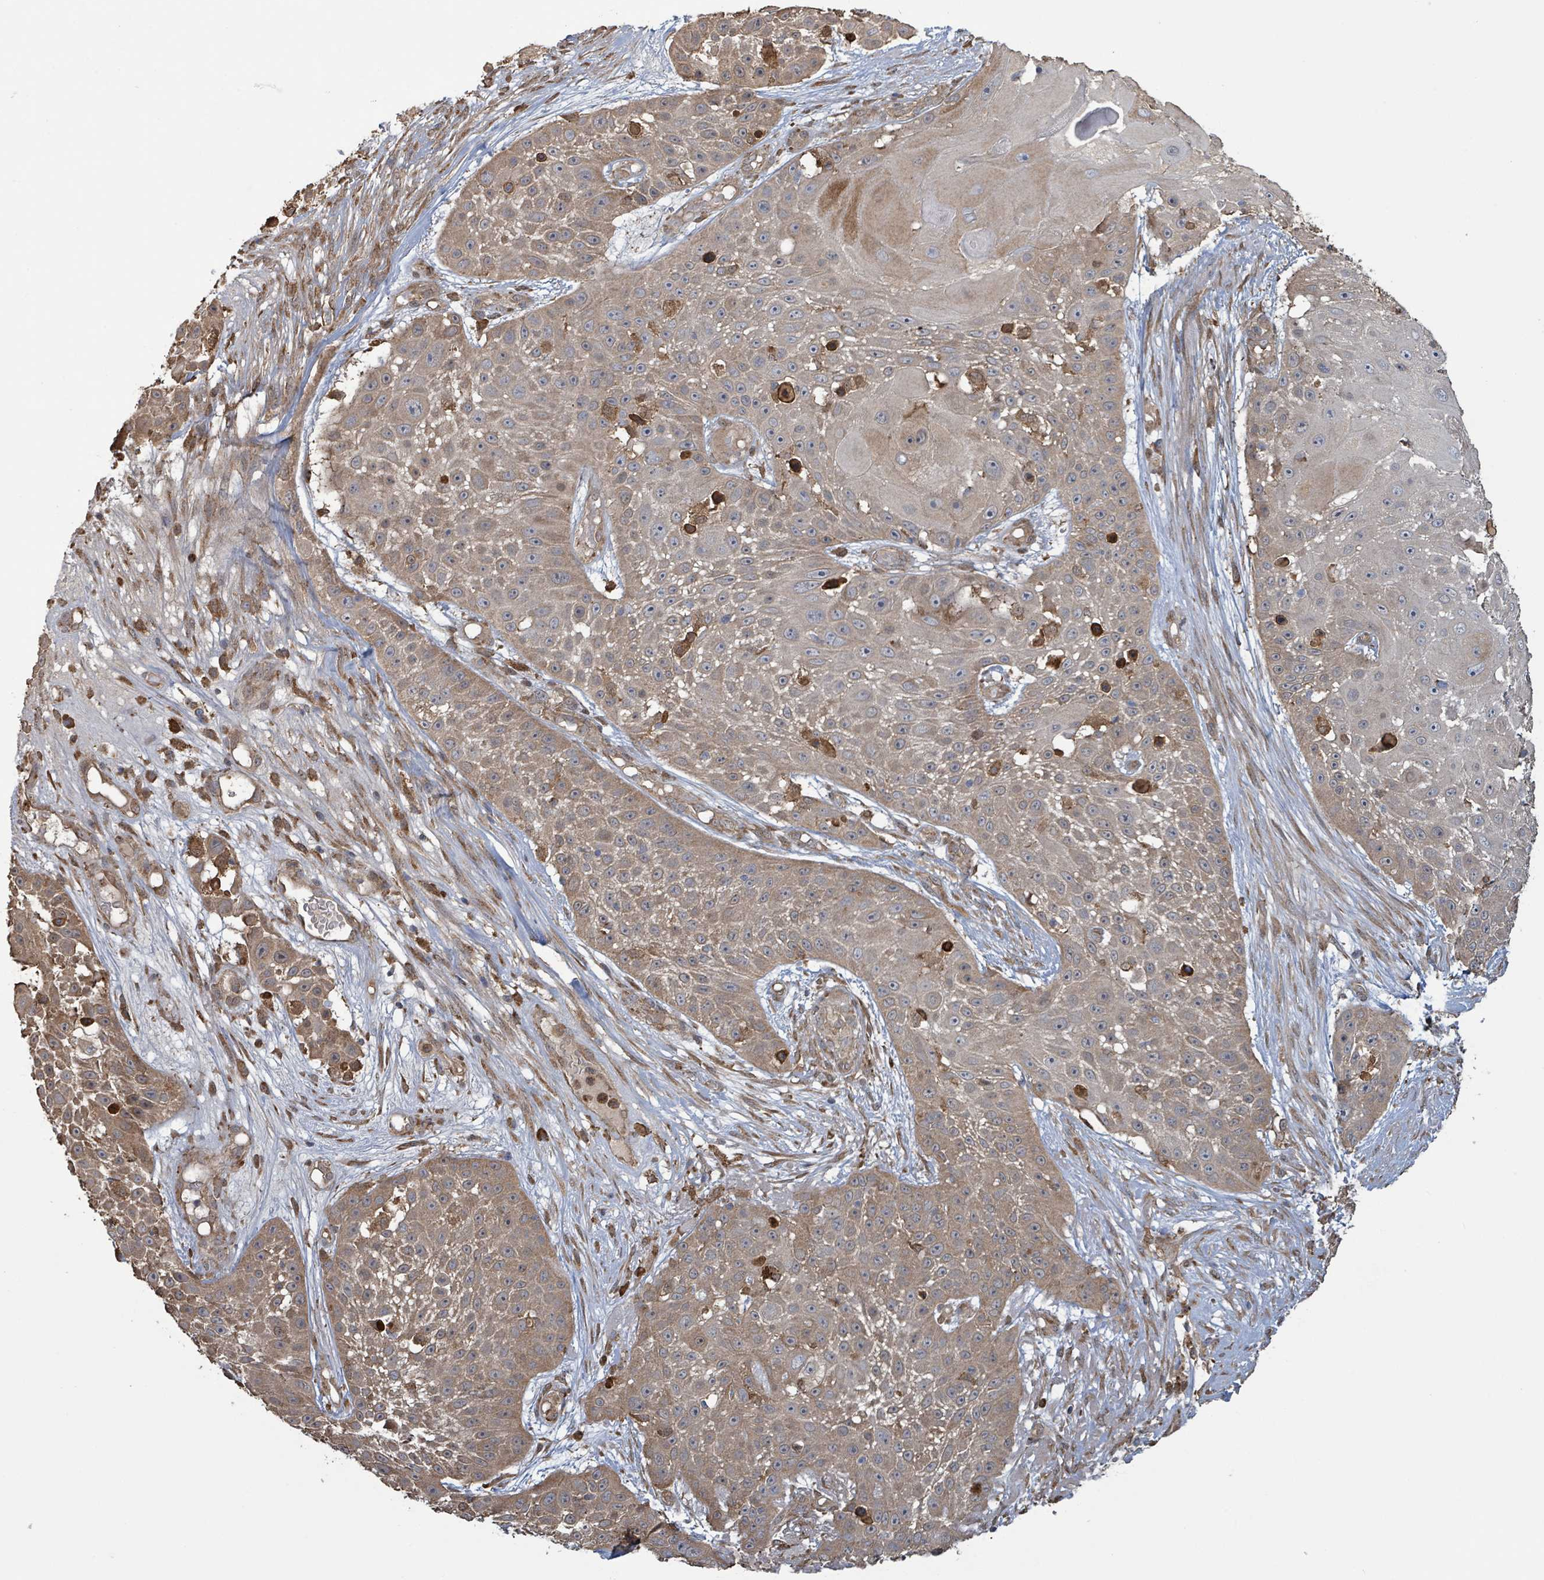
{"staining": {"intensity": "moderate", "quantity": ">75%", "location": "cytoplasmic/membranous"}, "tissue": "skin cancer", "cell_type": "Tumor cells", "image_type": "cancer", "snomed": [{"axis": "morphology", "description": "Squamous cell carcinoma, NOS"}, {"axis": "topography", "description": "Skin"}], "caption": "Brown immunohistochemical staining in human skin cancer (squamous cell carcinoma) demonstrates moderate cytoplasmic/membranous staining in about >75% of tumor cells.", "gene": "ARPIN", "patient": {"sex": "female", "age": 86}}